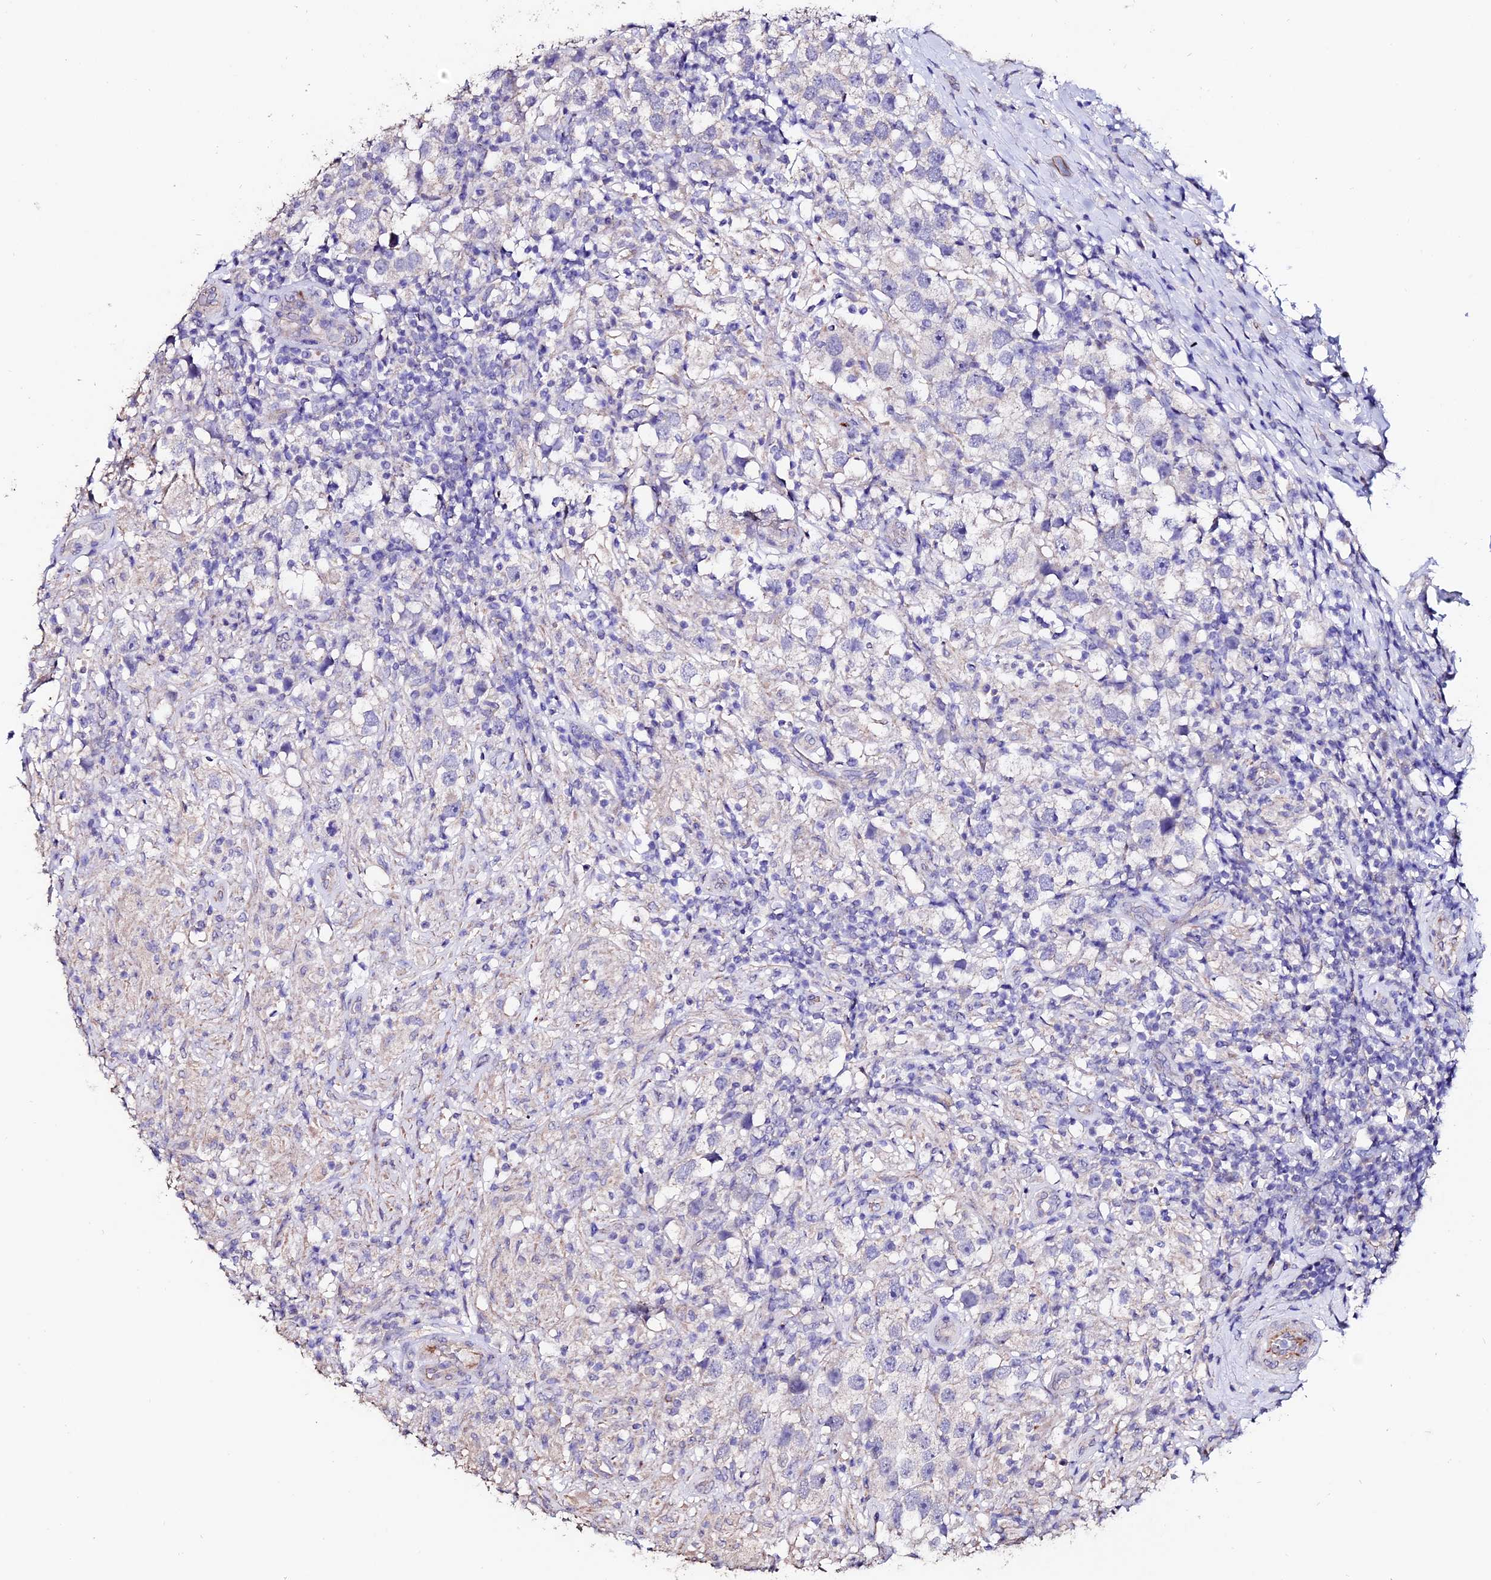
{"staining": {"intensity": "negative", "quantity": "none", "location": "none"}, "tissue": "testis cancer", "cell_type": "Tumor cells", "image_type": "cancer", "snomed": [{"axis": "morphology", "description": "Seminoma, NOS"}, {"axis": "topography", "description": "Testis"}], "caption": "IHC image of neoplastic tissue: human testis cancer (seminoma) stained with DAB (3,3'-diaminobenzidine) exhibits no significant protein staining in tumor cells.", "gene": "ESM1", "patient": {"sex": "male", "age": 49}}